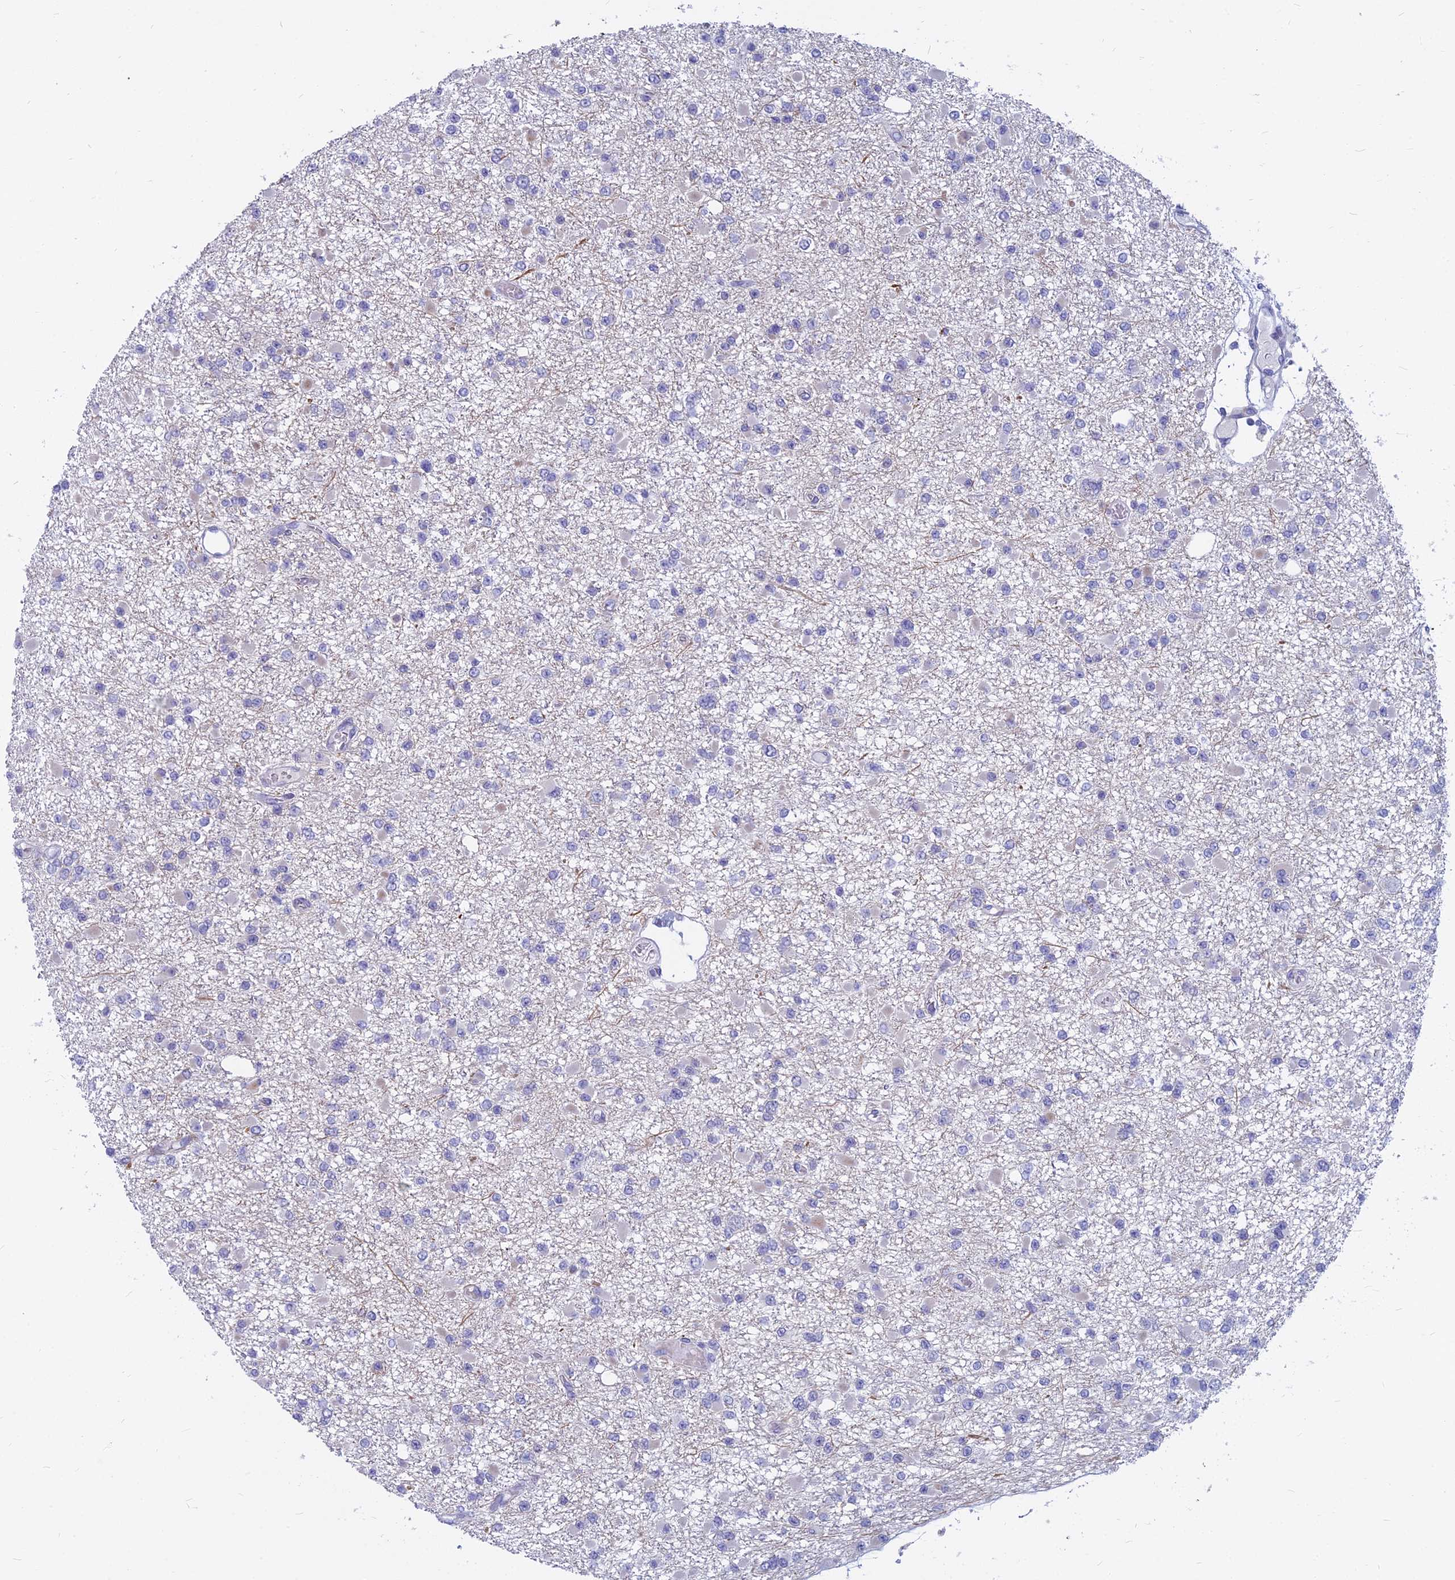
{"staining": {"intensity": "negative", "quantity": "none", "location": "none"}, "tissue": "glioma", "cell_type": "Tumor cells", "image_type": "cancer", "snomed": [{"axis": "morphology", "description": "Glioma, malignant, Low grade"}, {"axis": "topography", "description": "Brain"}], "caption": "Tumor cells are negative for protein expression in human glioma. The staining was performed using DAB to visualize the protein expression in brown, while the nuclei were stained in blue with hematoxylin (Magnification: 20x).", "gene": "MYBPC2", "patient": {"sex": "female", "age": 22}}